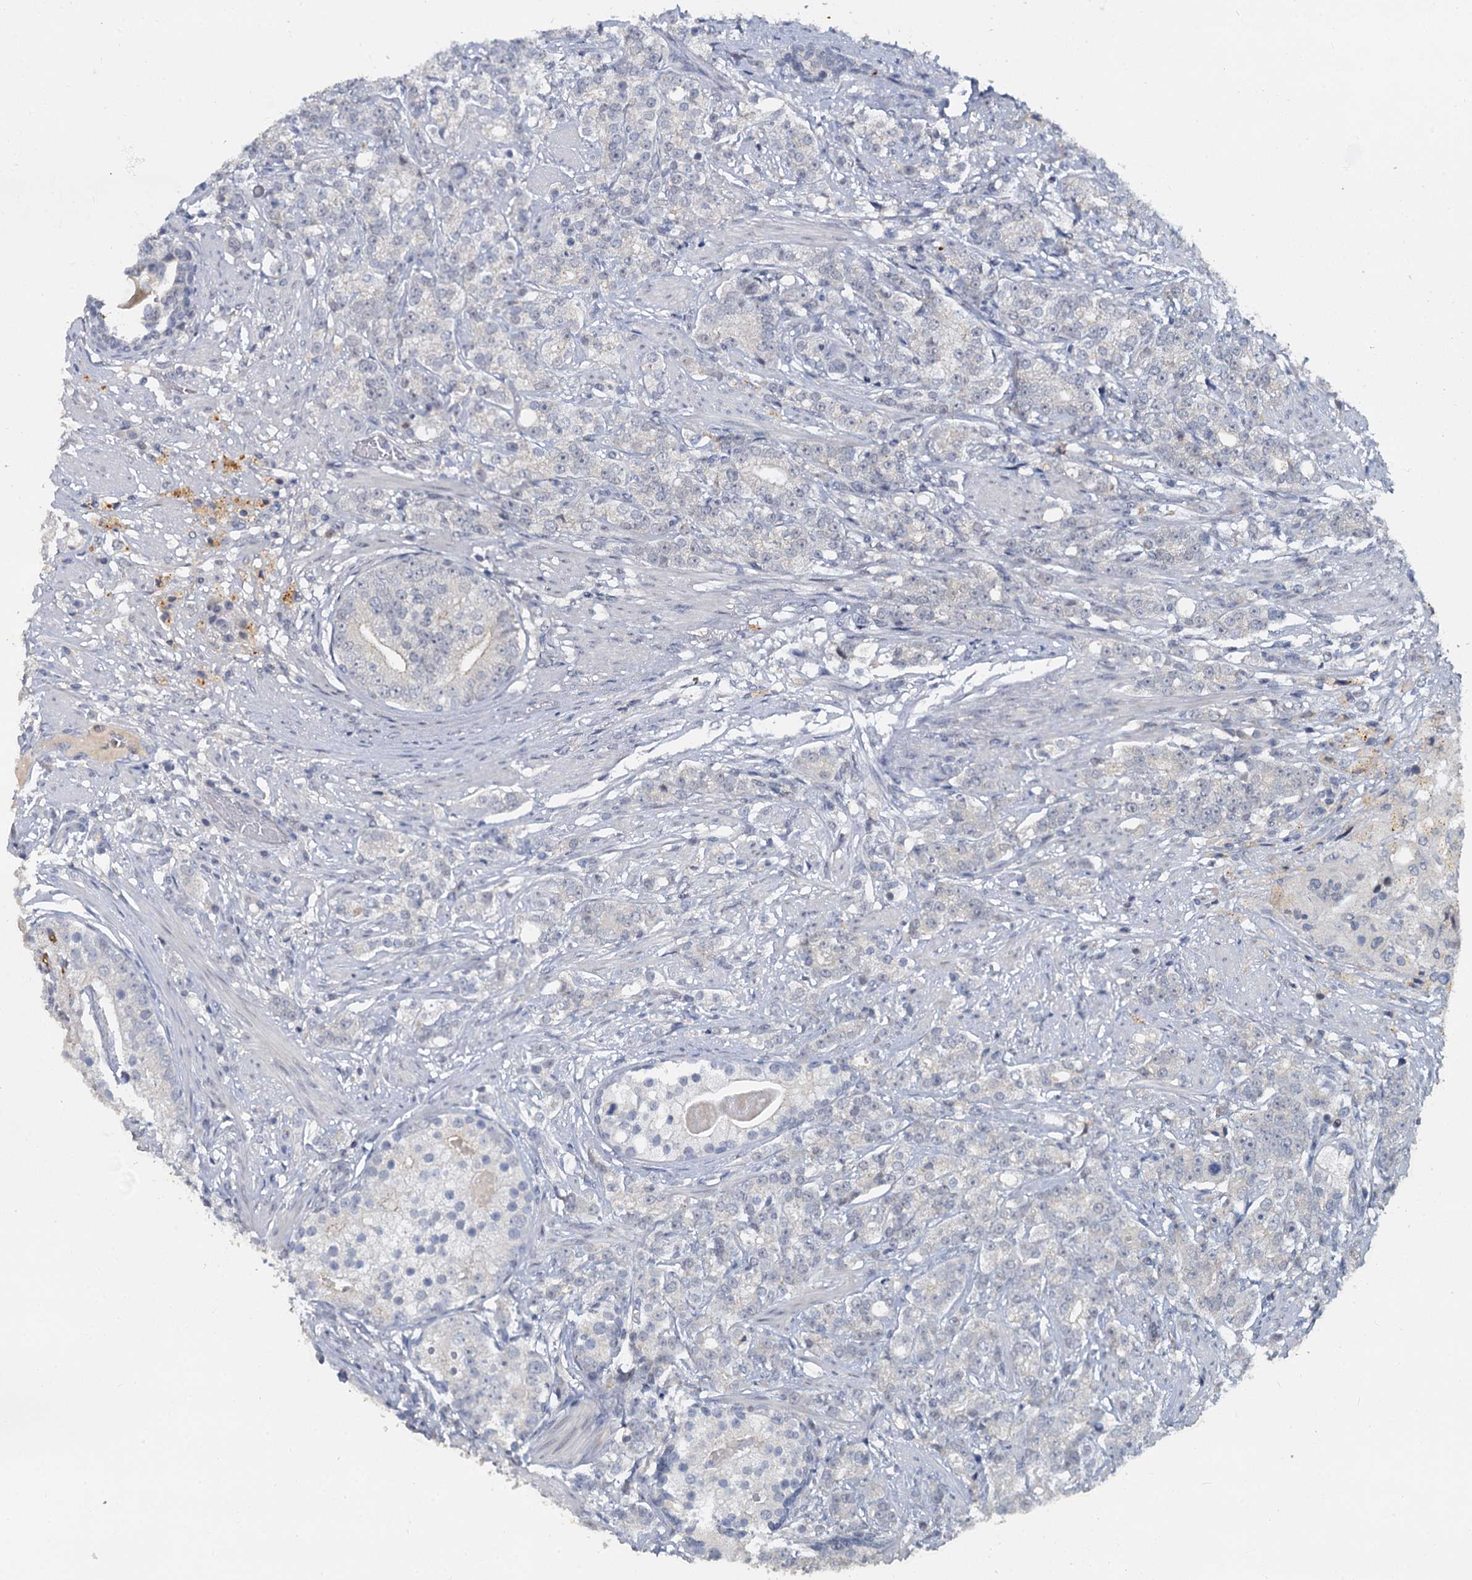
{"staining": {"intensity": "negative", "quantity": "none", "location": "none"}, "tissue": "prostate cancer", "cell_type": "Tumor cells", "image_type": "cancer", "snomed": [{"axis": "morphology", "description": "Adenocarcinoma, High grade"}, {"axis": "topography", "description": "Prostate"}], "caption": "DAB (3,3'-diaminobenzidine) immunohistochemical staining of prostate cancer reveals no significant expression in tumor cells. (DAB (3,3'-diaminobenzidine) immunohistochemistry, high magnification).", "gene": "MUCL1", "patient": {"sex": "male", "age": 69}}